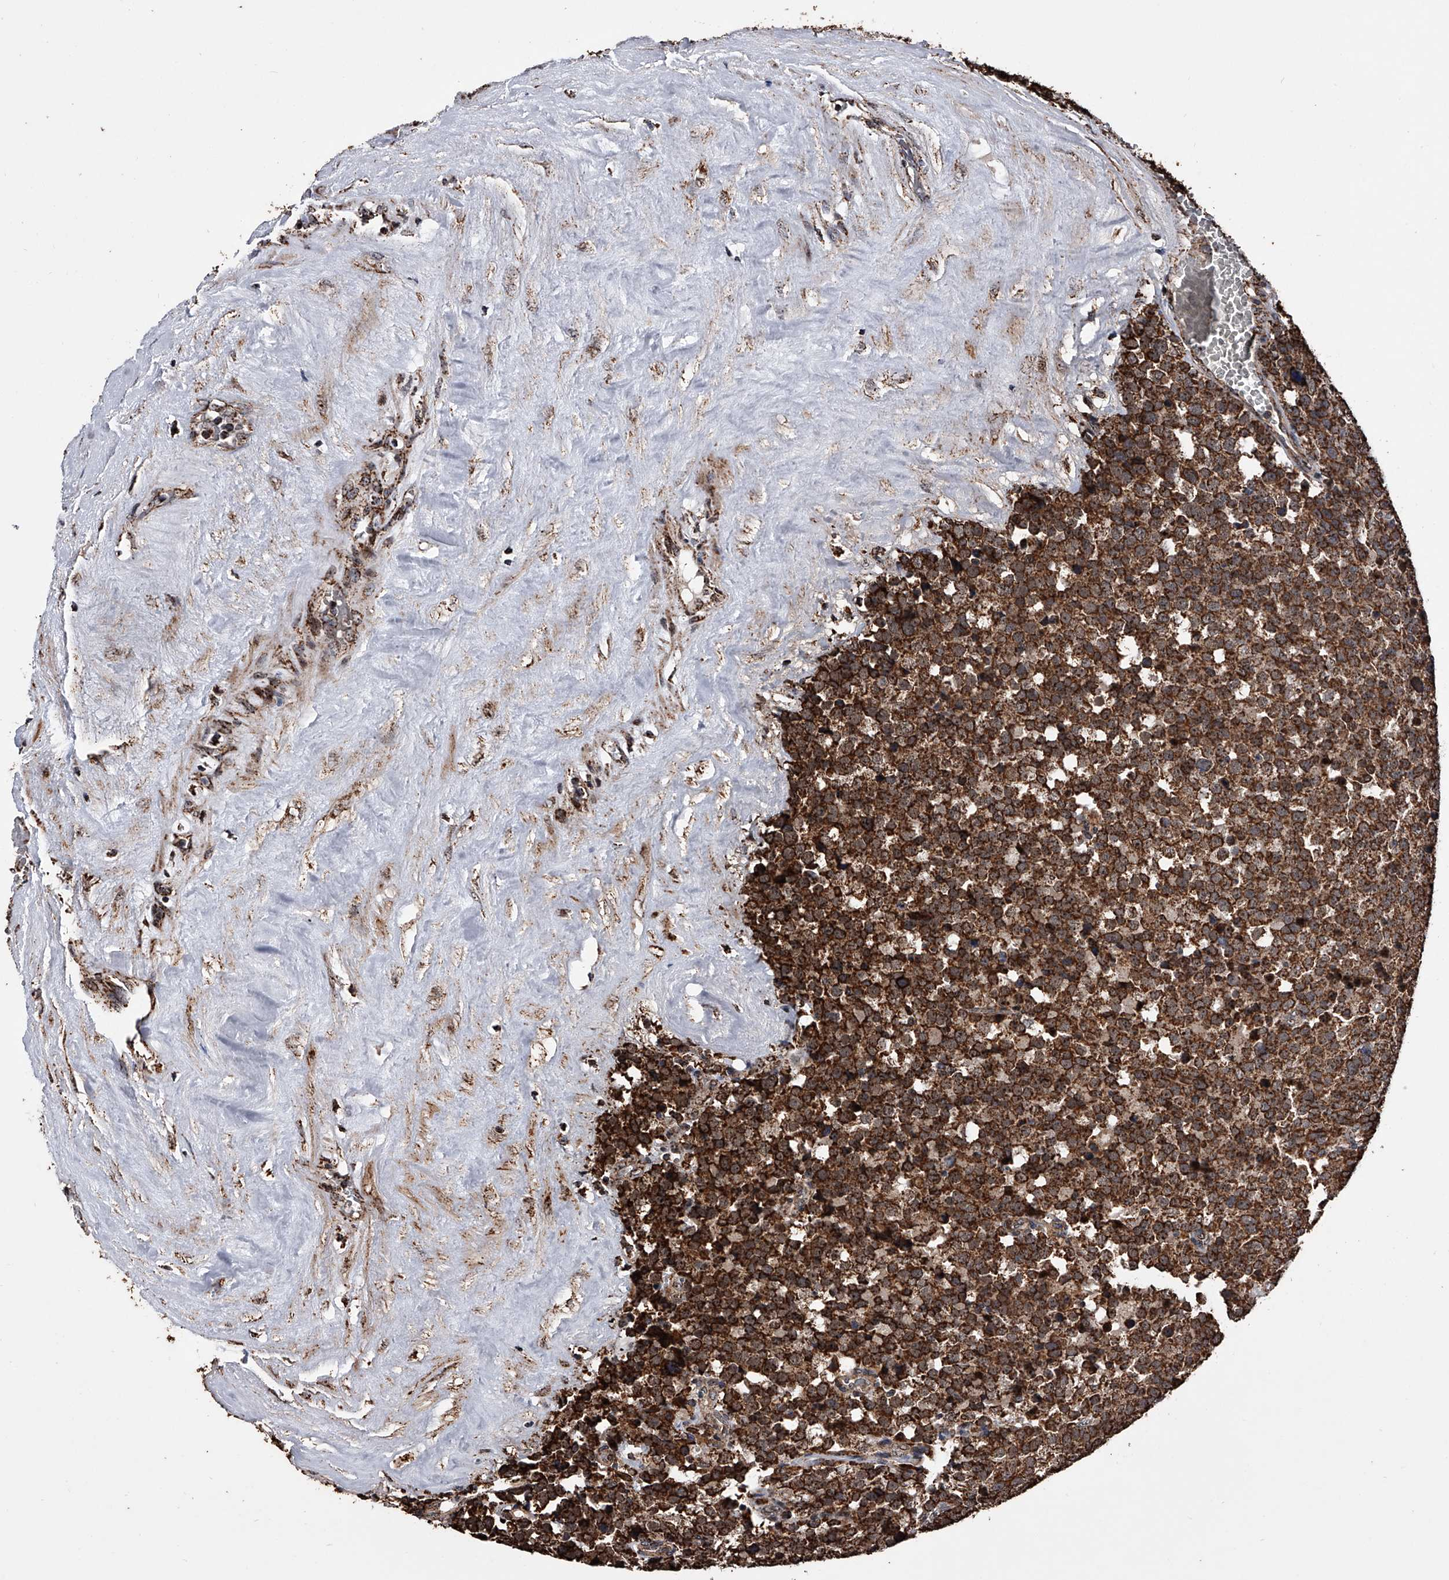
{"staining": {"intensity": "strong", "quantity": ">75%", "location": "cytoplasmic/membranous"}, "tissue": "testis cancer", "cell_type": "Tumor cells", "image_type": "cancer", "snomed": [{"axis": "morphology", "description": "Seminoma, NOS"}, {"axis": "topography", "description": "Testis"}], "caption": "This is an image of immunohistochemistry staining of testis seminoma, which shows strong expression in the cytoplasmic/membranous of tumor cells.", "gene": "SMPDL3A", "patient": {"sex": "male", "age": 71}}